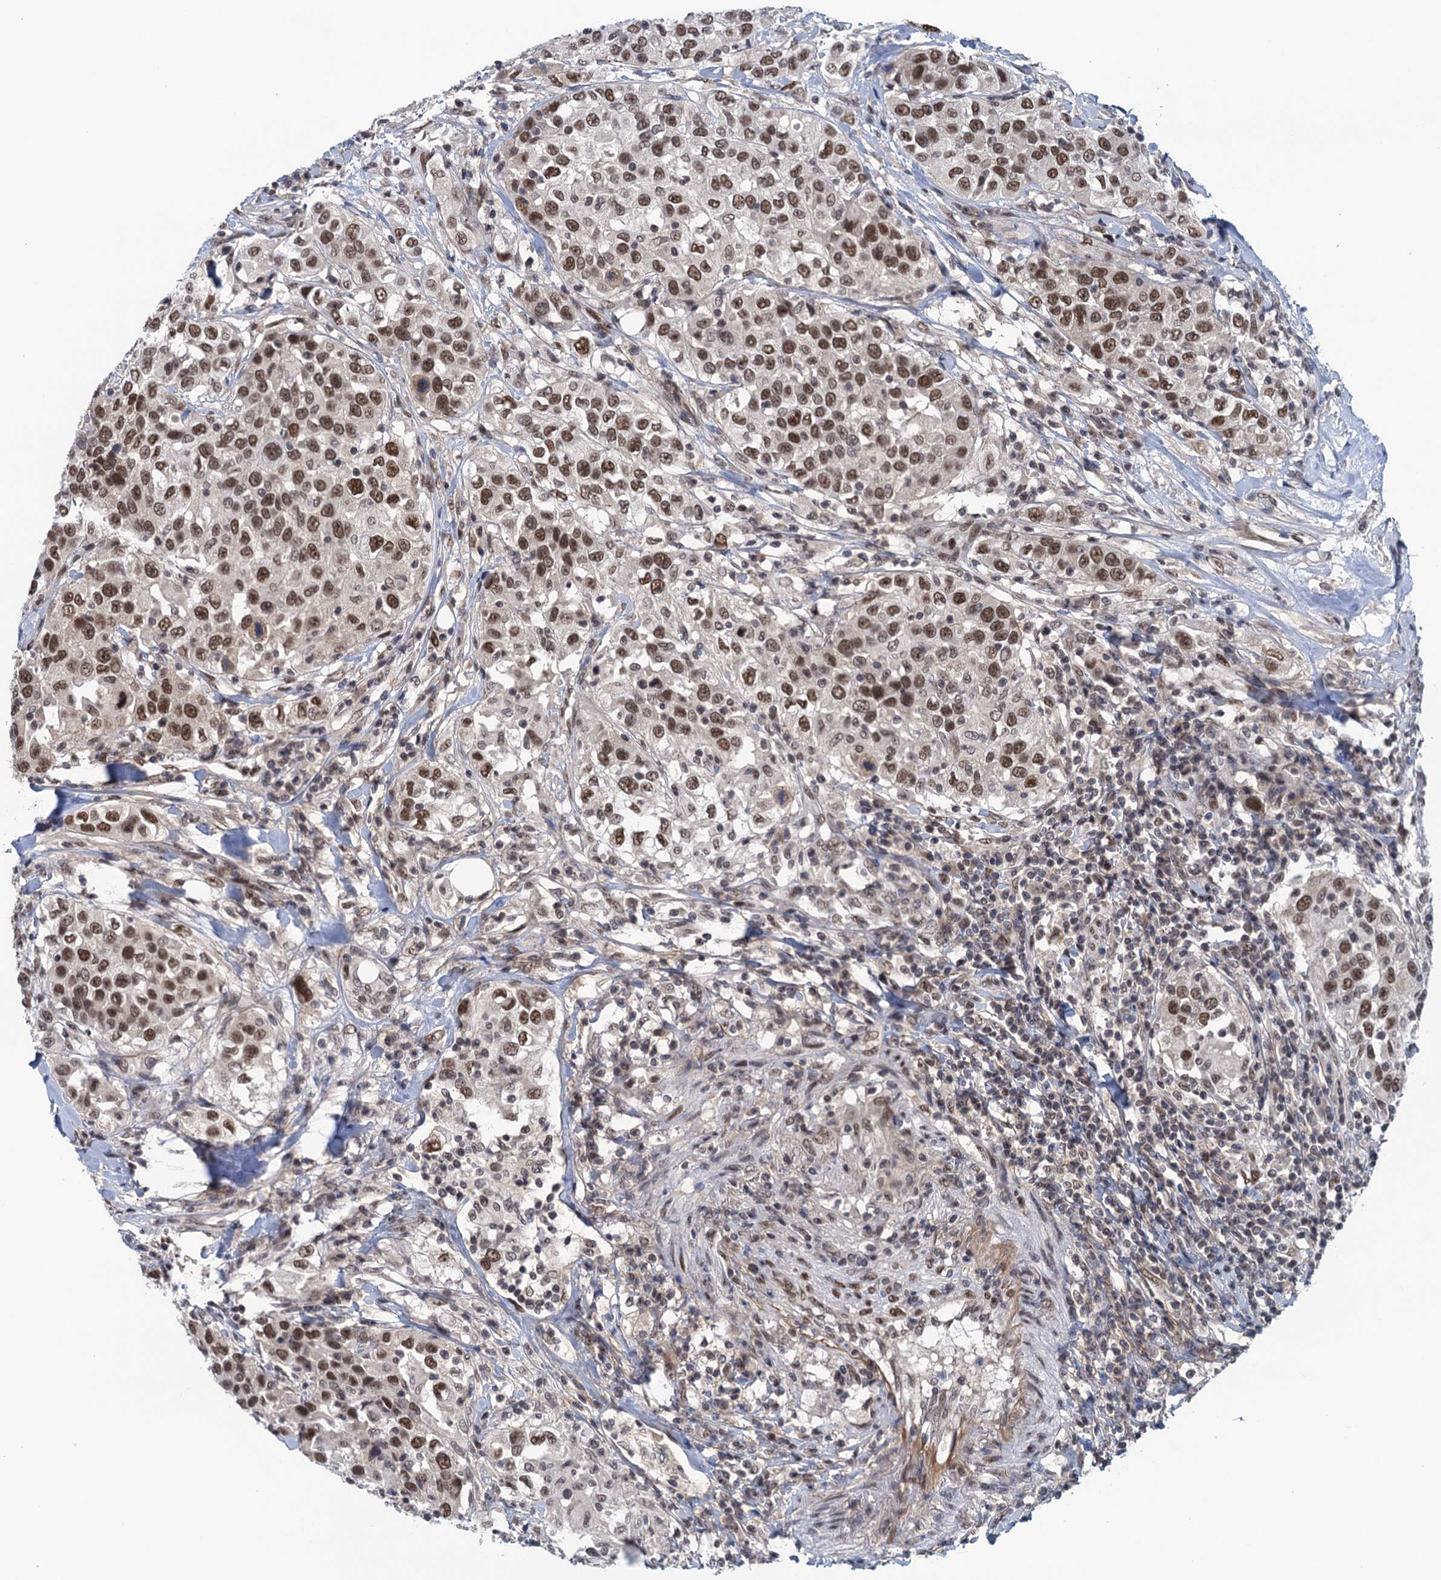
{"staining": {"intensity": "moderate", "quantity": ">75%", "location": "nuclear"}, "tissue": "urothelial cancer", "cell_type": "Tumor cells", "image_type": "cancer", "snomed": [{"axis": "morphology", "description": "Urothelial carcinoma, High grade"}, {"axis": "topography", "description": "Urinary bladder"}], "caption": "Immunohistochemistry (IHC) (DAB) staining of human urothelial cancer exhibits moderate nuclear protein staining in approximately >75% of tumor cells.", "gene": "SAE1", "patient": {"sex": "female", "age": 80}}